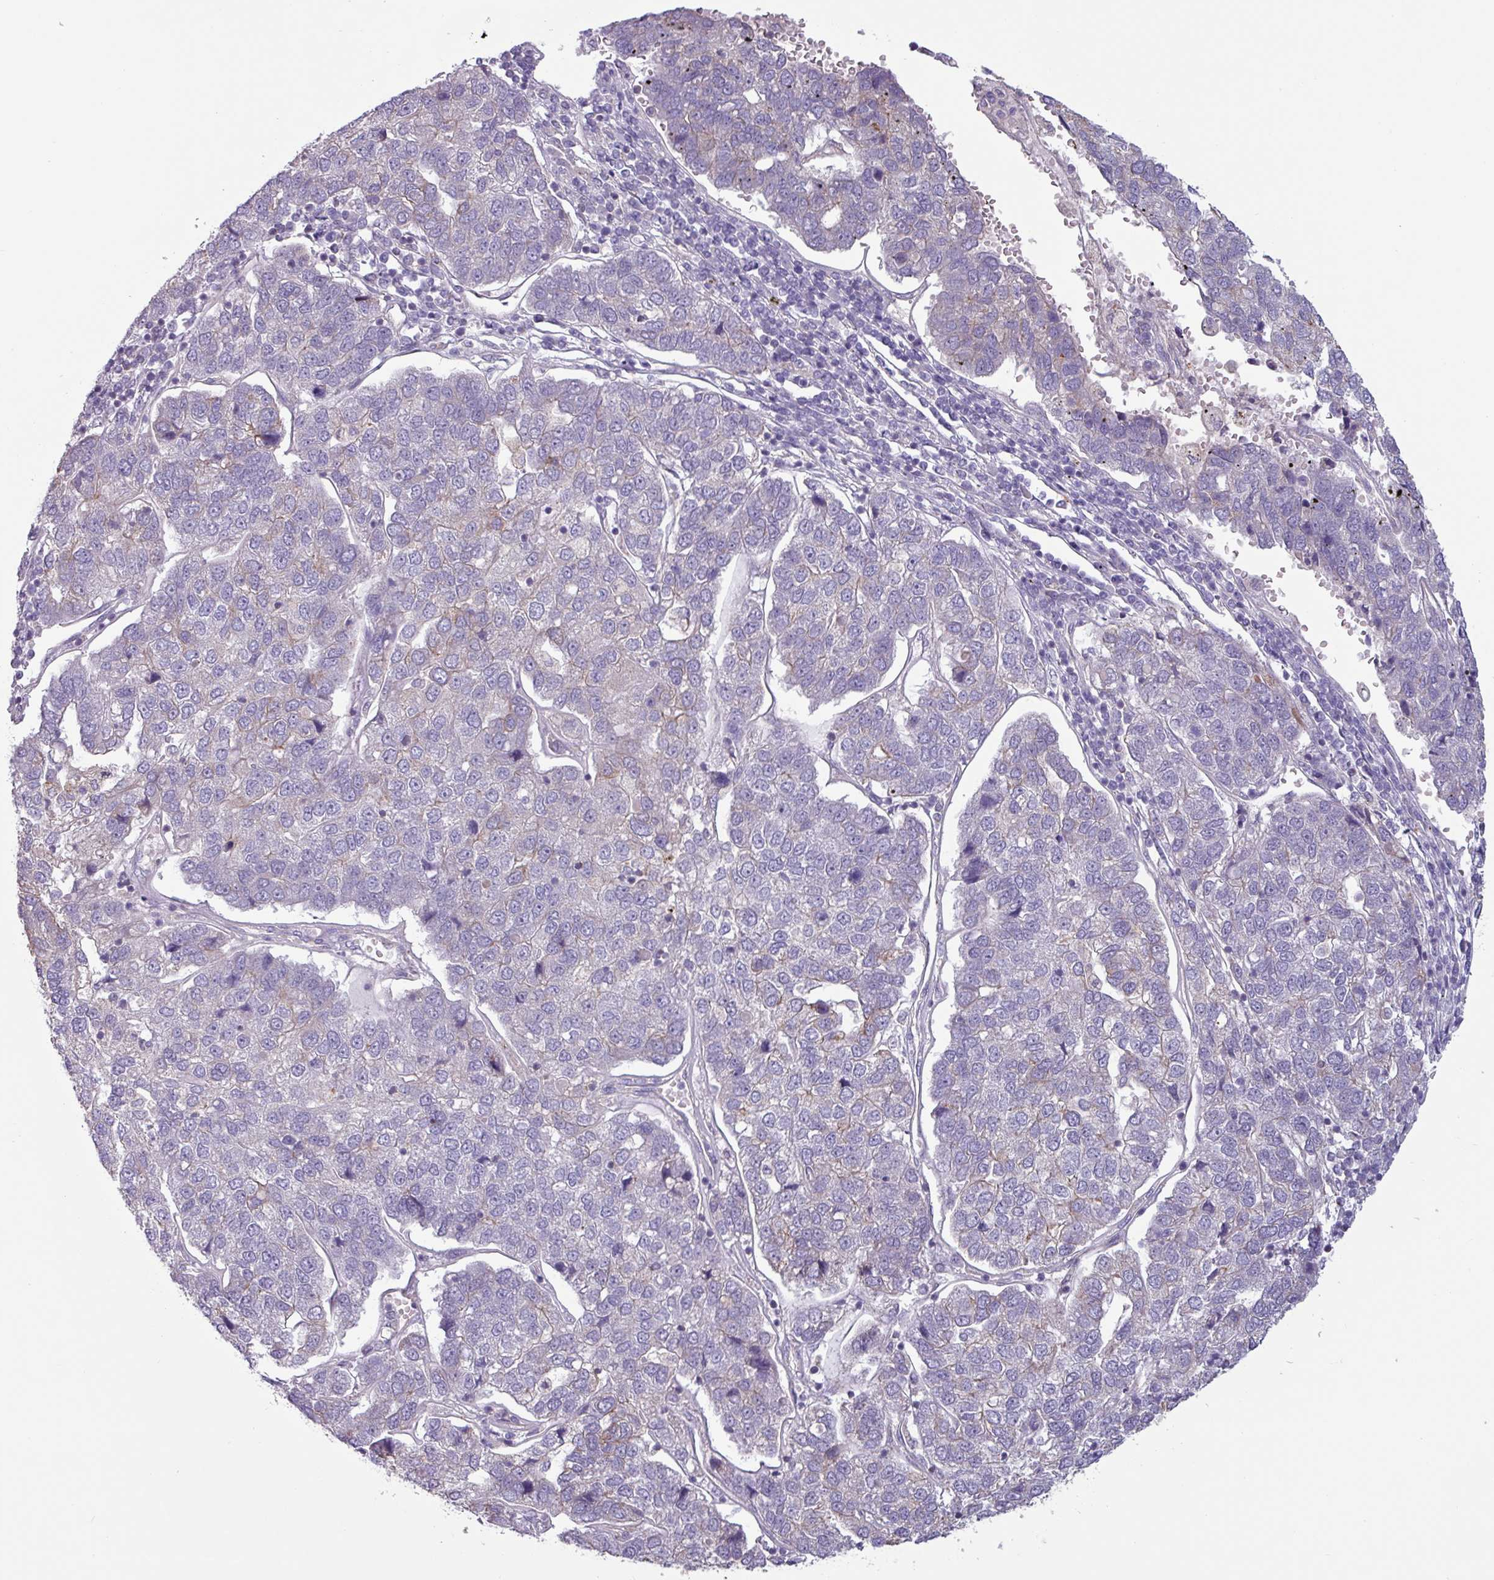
{"staining": {"intensity": "negative", "quantity": "none", "location": "none"}, "tissue": "pancreatic cancer", "cell_type": "Tumor cells", "image_type": "cancer", "snomed": [{"axis": "morphology", "description": "Adenocarcinoma, NOS"}, {"axis": "topography", "description": "Pancreas"}], "caption": "Photomicrograph shows no significant protein expression in tumor cells of adenocarcinoma (pancreatic). Nuclei are stained in blue.", "gene": "CAMK1", "patient": {"sex": "female", "age": 61}}